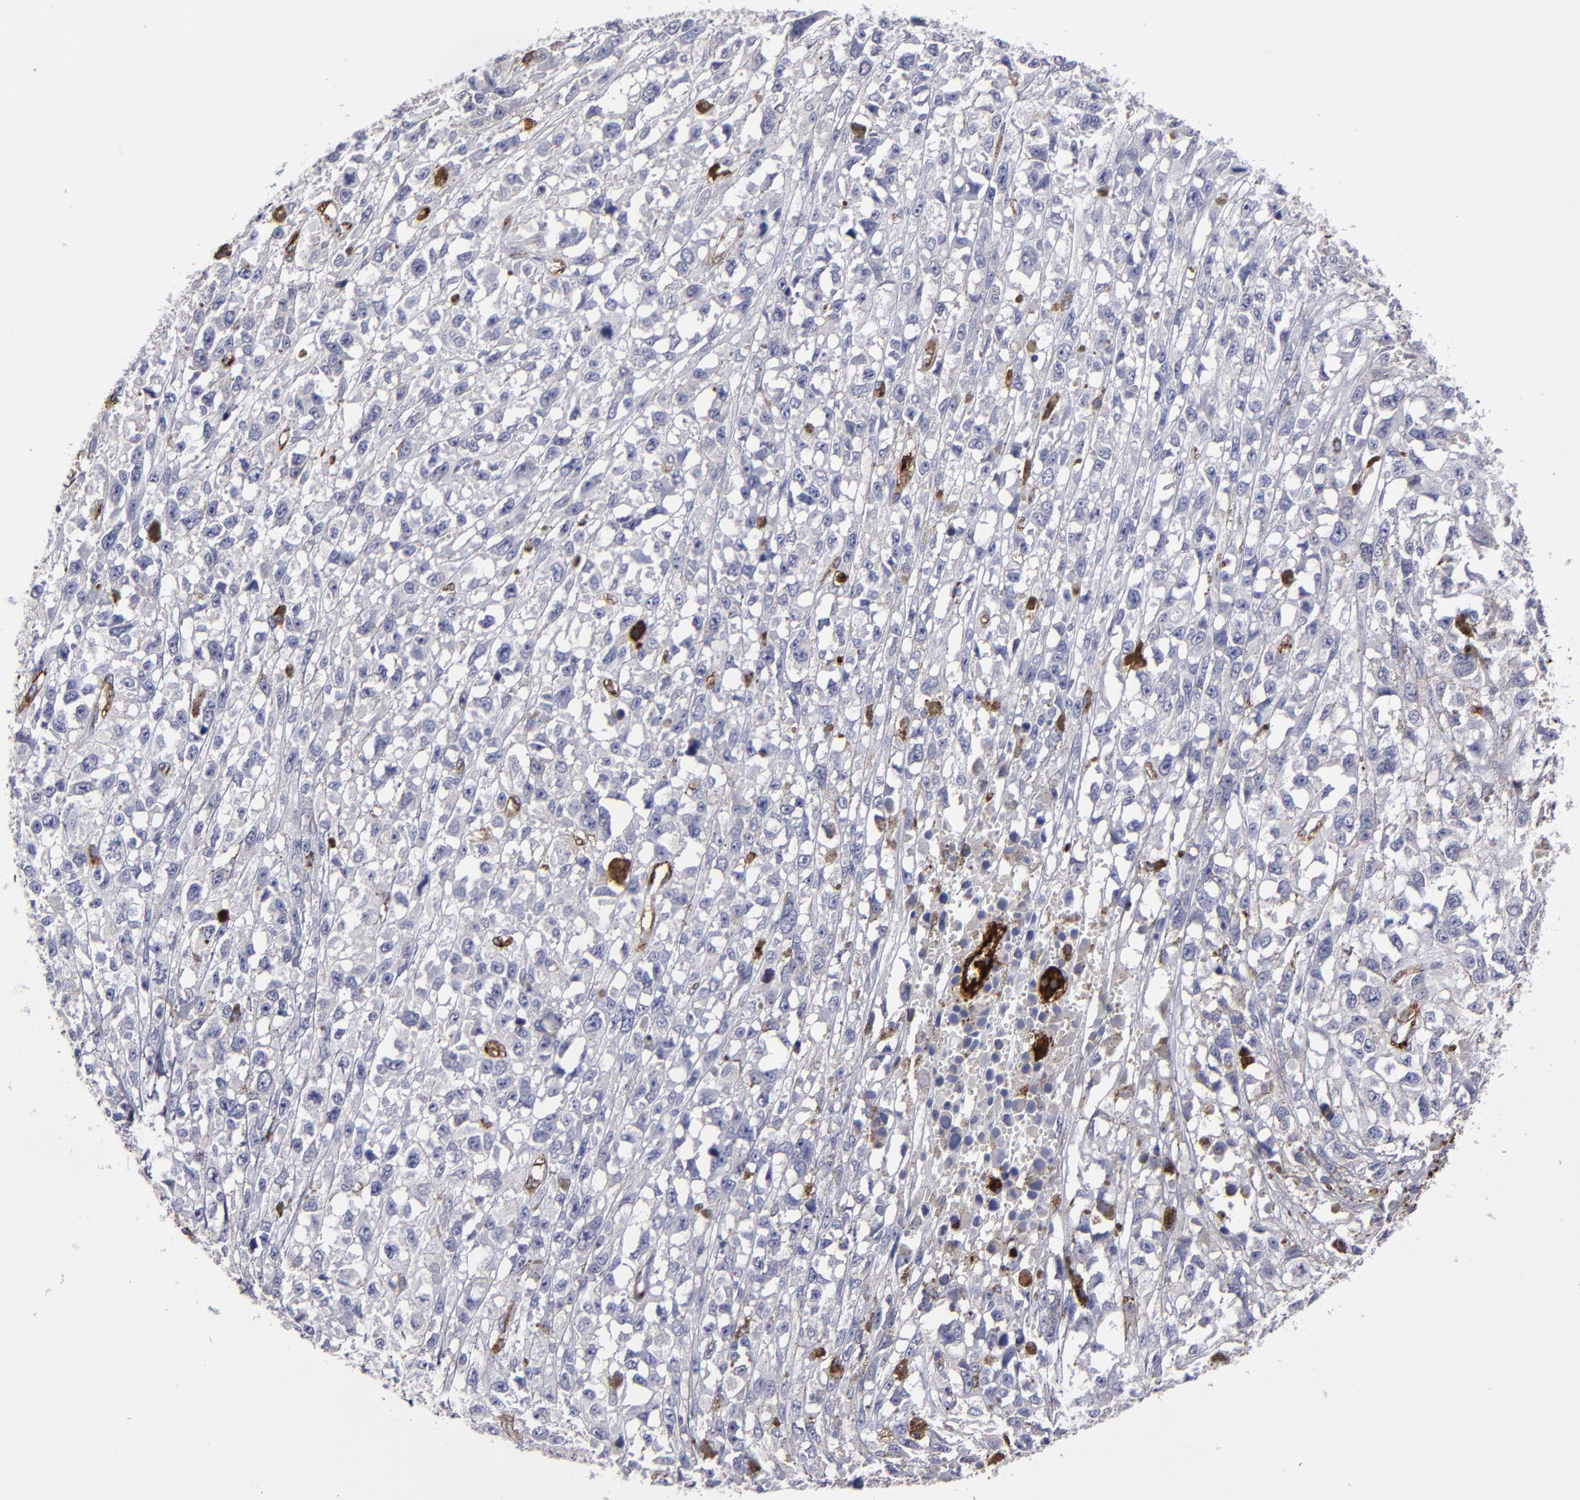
{"staining": {"intensity": "negative", "quantity": "none", "location": "none"}, "tissue": "melanoma", "cell_type": "Tumor cells", "image_type": "cancer", "snomed": [{"axis": "morphology", "description": "Malignant melanoma, Metastatic site"}, {"axis": "topography", "description": "Lymph node"}], "caption": "This is an immunohistochemistry (IHC) histopathology image of human malignant melanoma (metastatic site). There is no expression in tumor cells.", "gene": "CD36", "patient": {"sex": "male", "age": 59}}